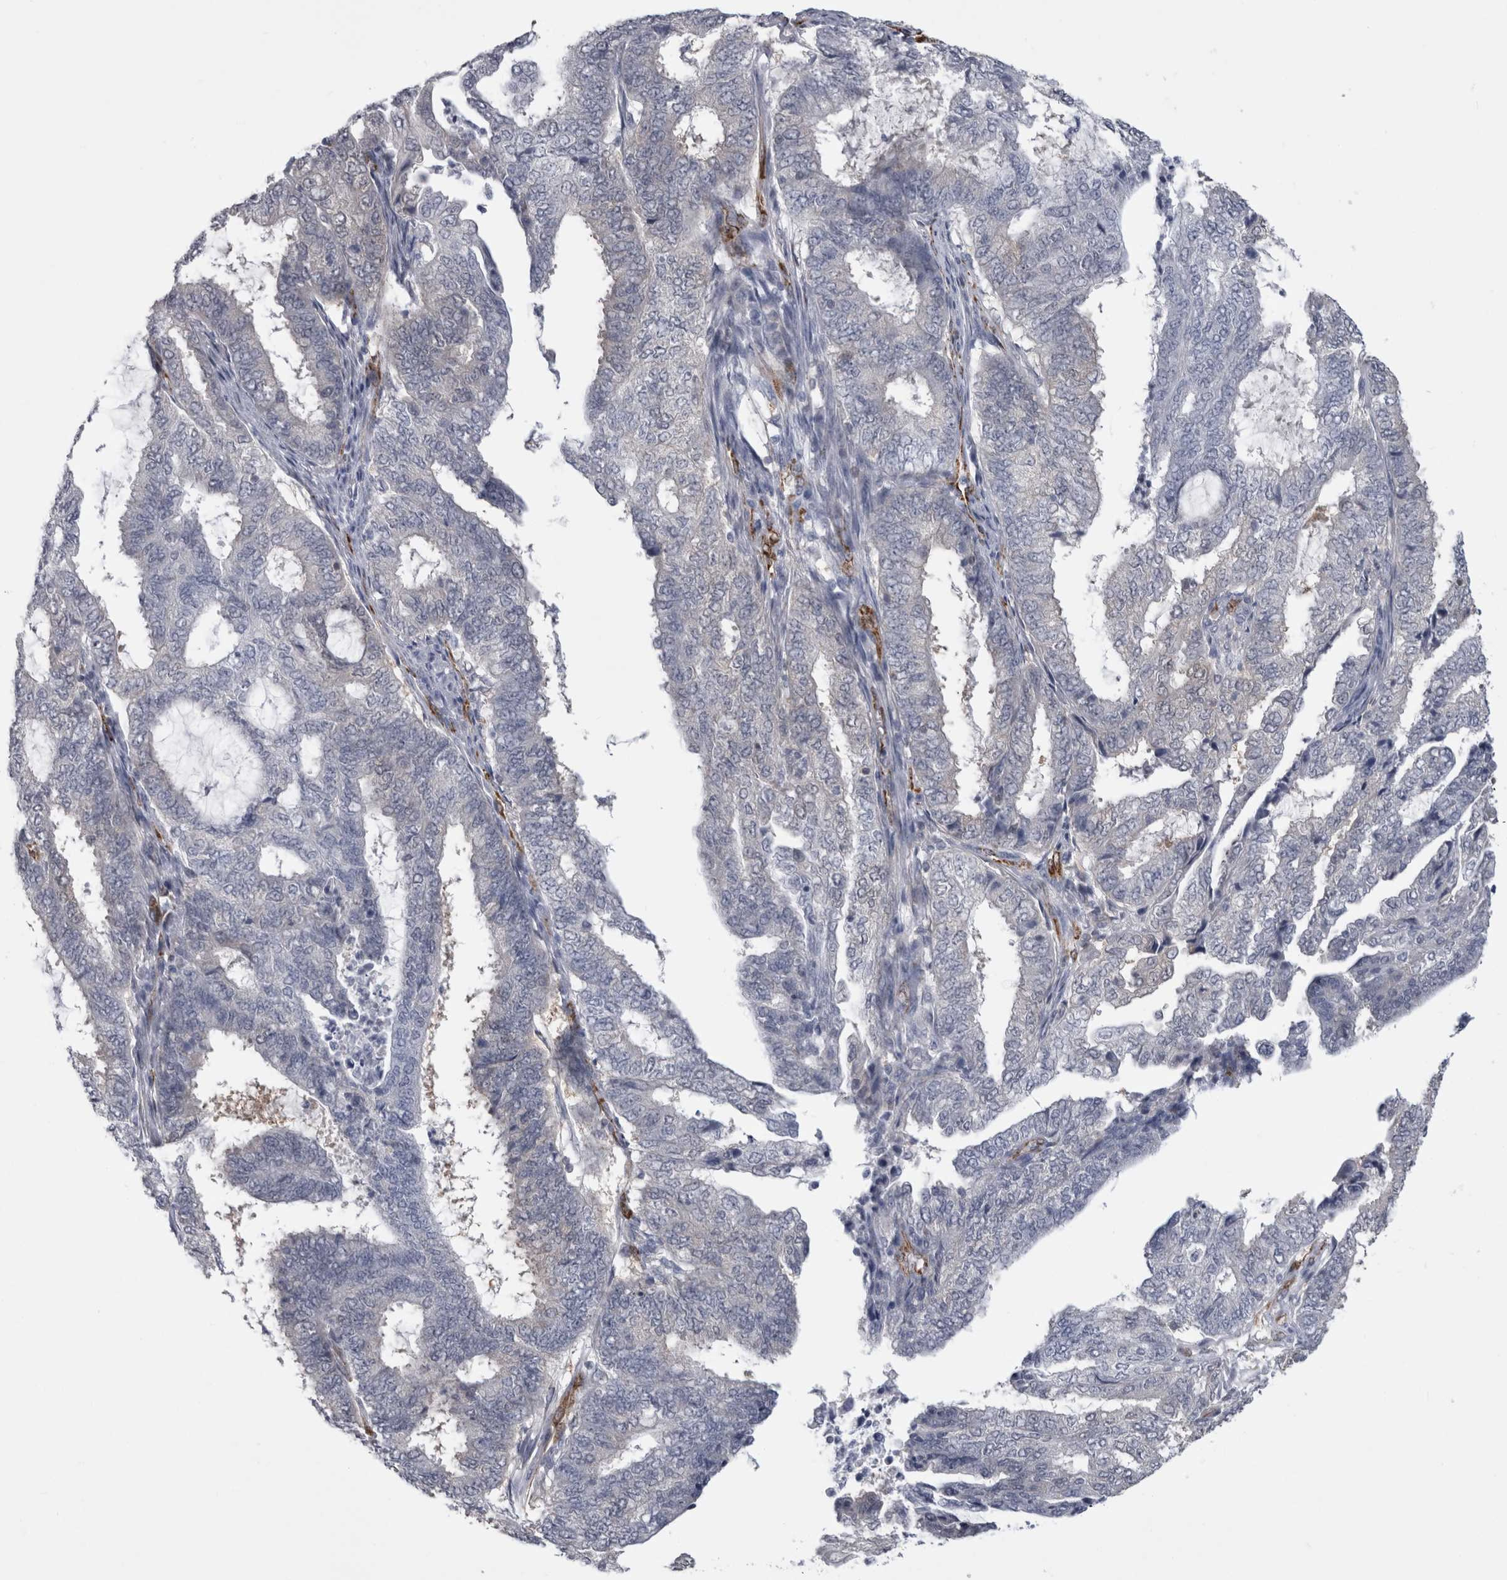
{"staining": {"intensity": "negative", "quantity": "none", "location": "none"}, "tissue": "endometrial cancer", "cell_type": "Tumor cells", "image_type": "cancer", "snomed": [{"axis": "morphology", "description": "Adenocarcinoma, NOS"}, {"axis": "topography", "description": "Endometrium"}], "caption": "Immunohistochemistry image of neoplastic tissue: endometrial cancer stained with DAB (3,3'-diaminobenzidine) displays no significant protein positivity in tumor cells. (DAB immunohistochemistry, high magnification).", "gene": "ACOT7", "patient": {"sex": "female", "age": 51}}